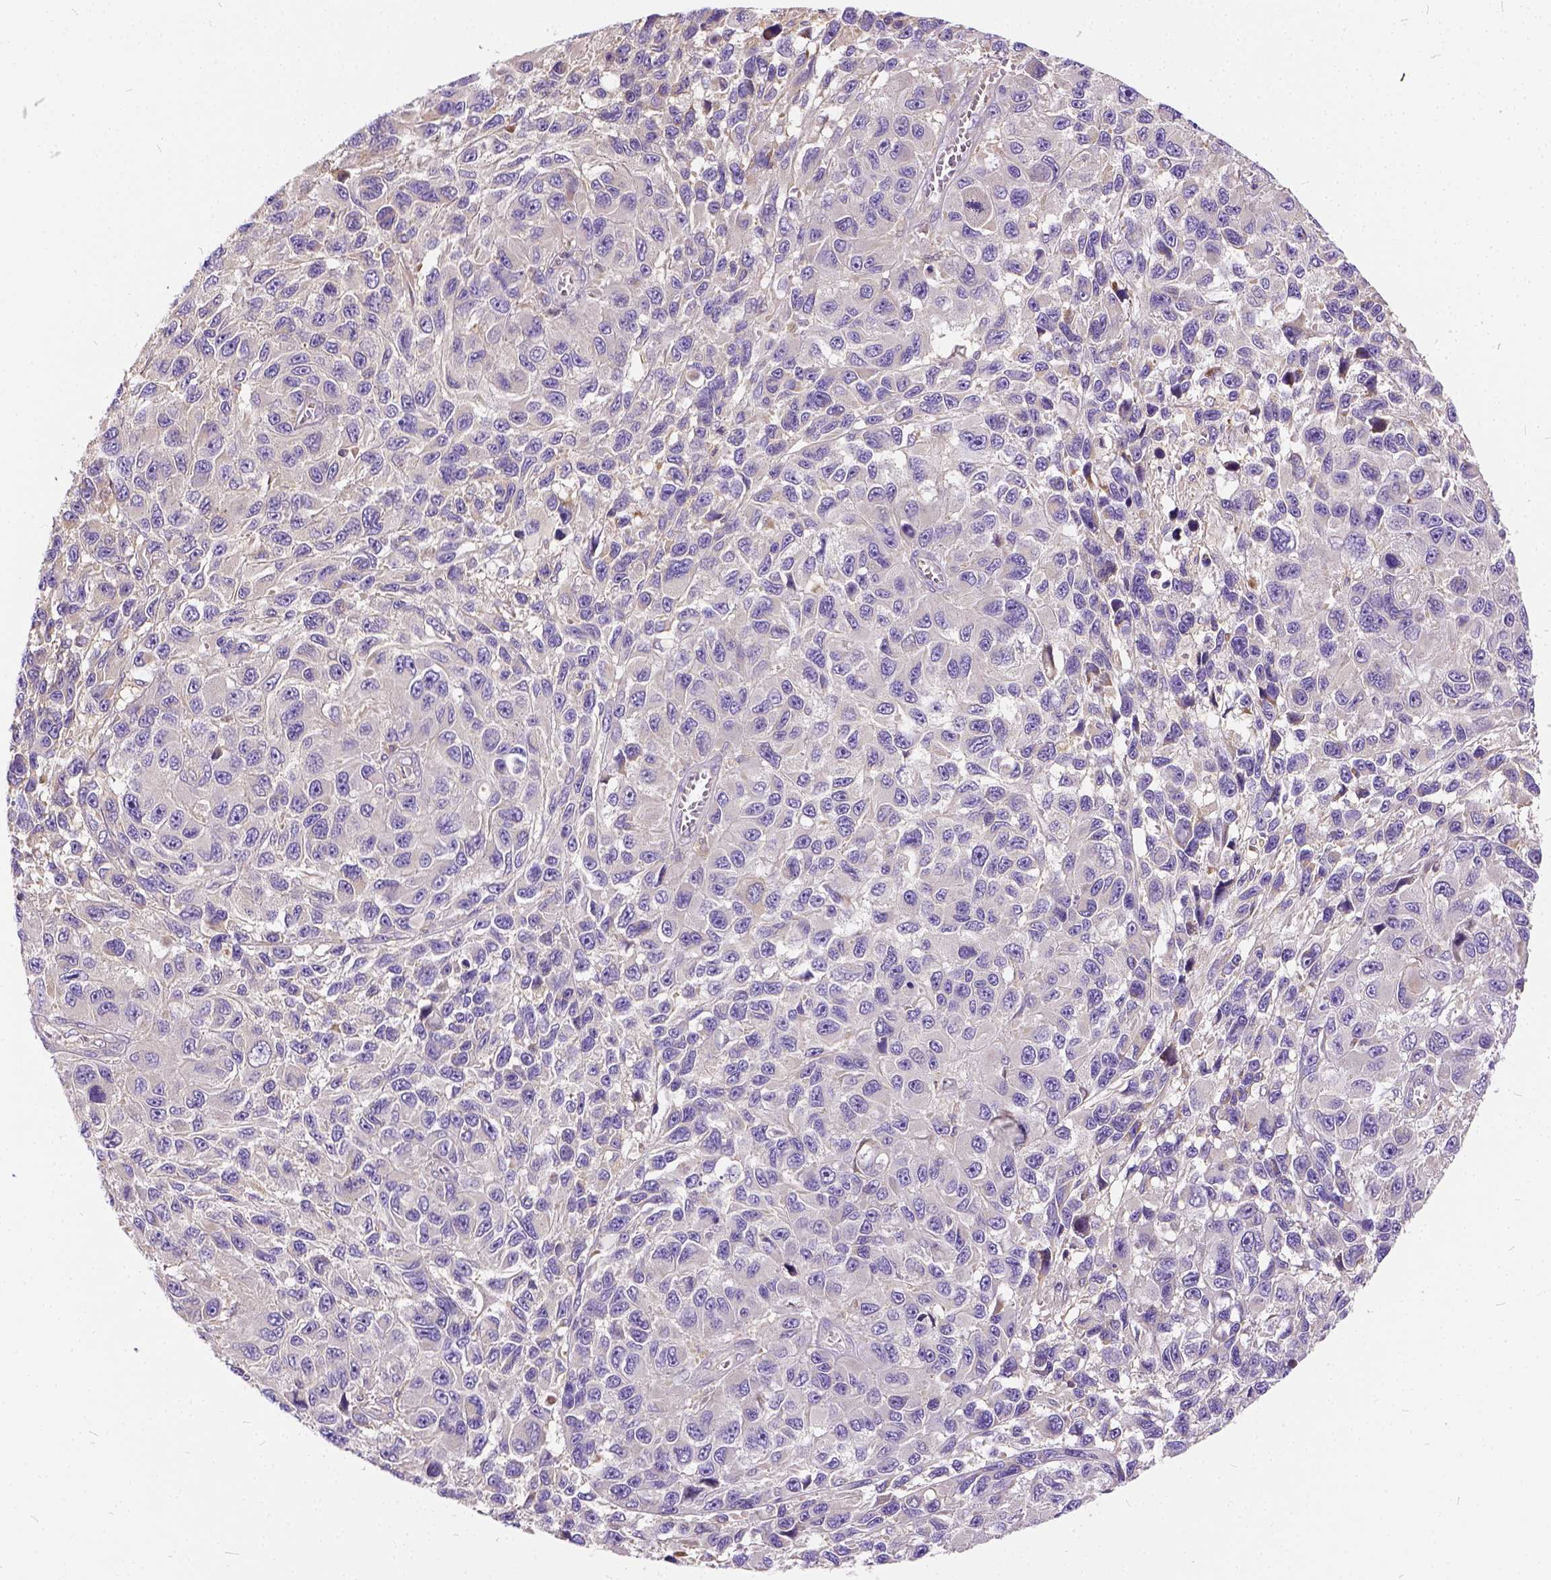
{"staining": {"intensity": "negative", "quantity": "none", "location": "none"}, "tissue": "melanoma", "cell_type": "Tumor cells", "image_type": "cancer", "snomed": [{"axis": "morphology", "description": "Malignant melanoma, NOS"}, {"axis": "topography", "description": "Skin"}], "caption": "Tumor cells show no significant expression in melanoma. Nuclei are stained in blue.", "gene": "CADM4", "patient": {"sex": "male", "age": 53}}